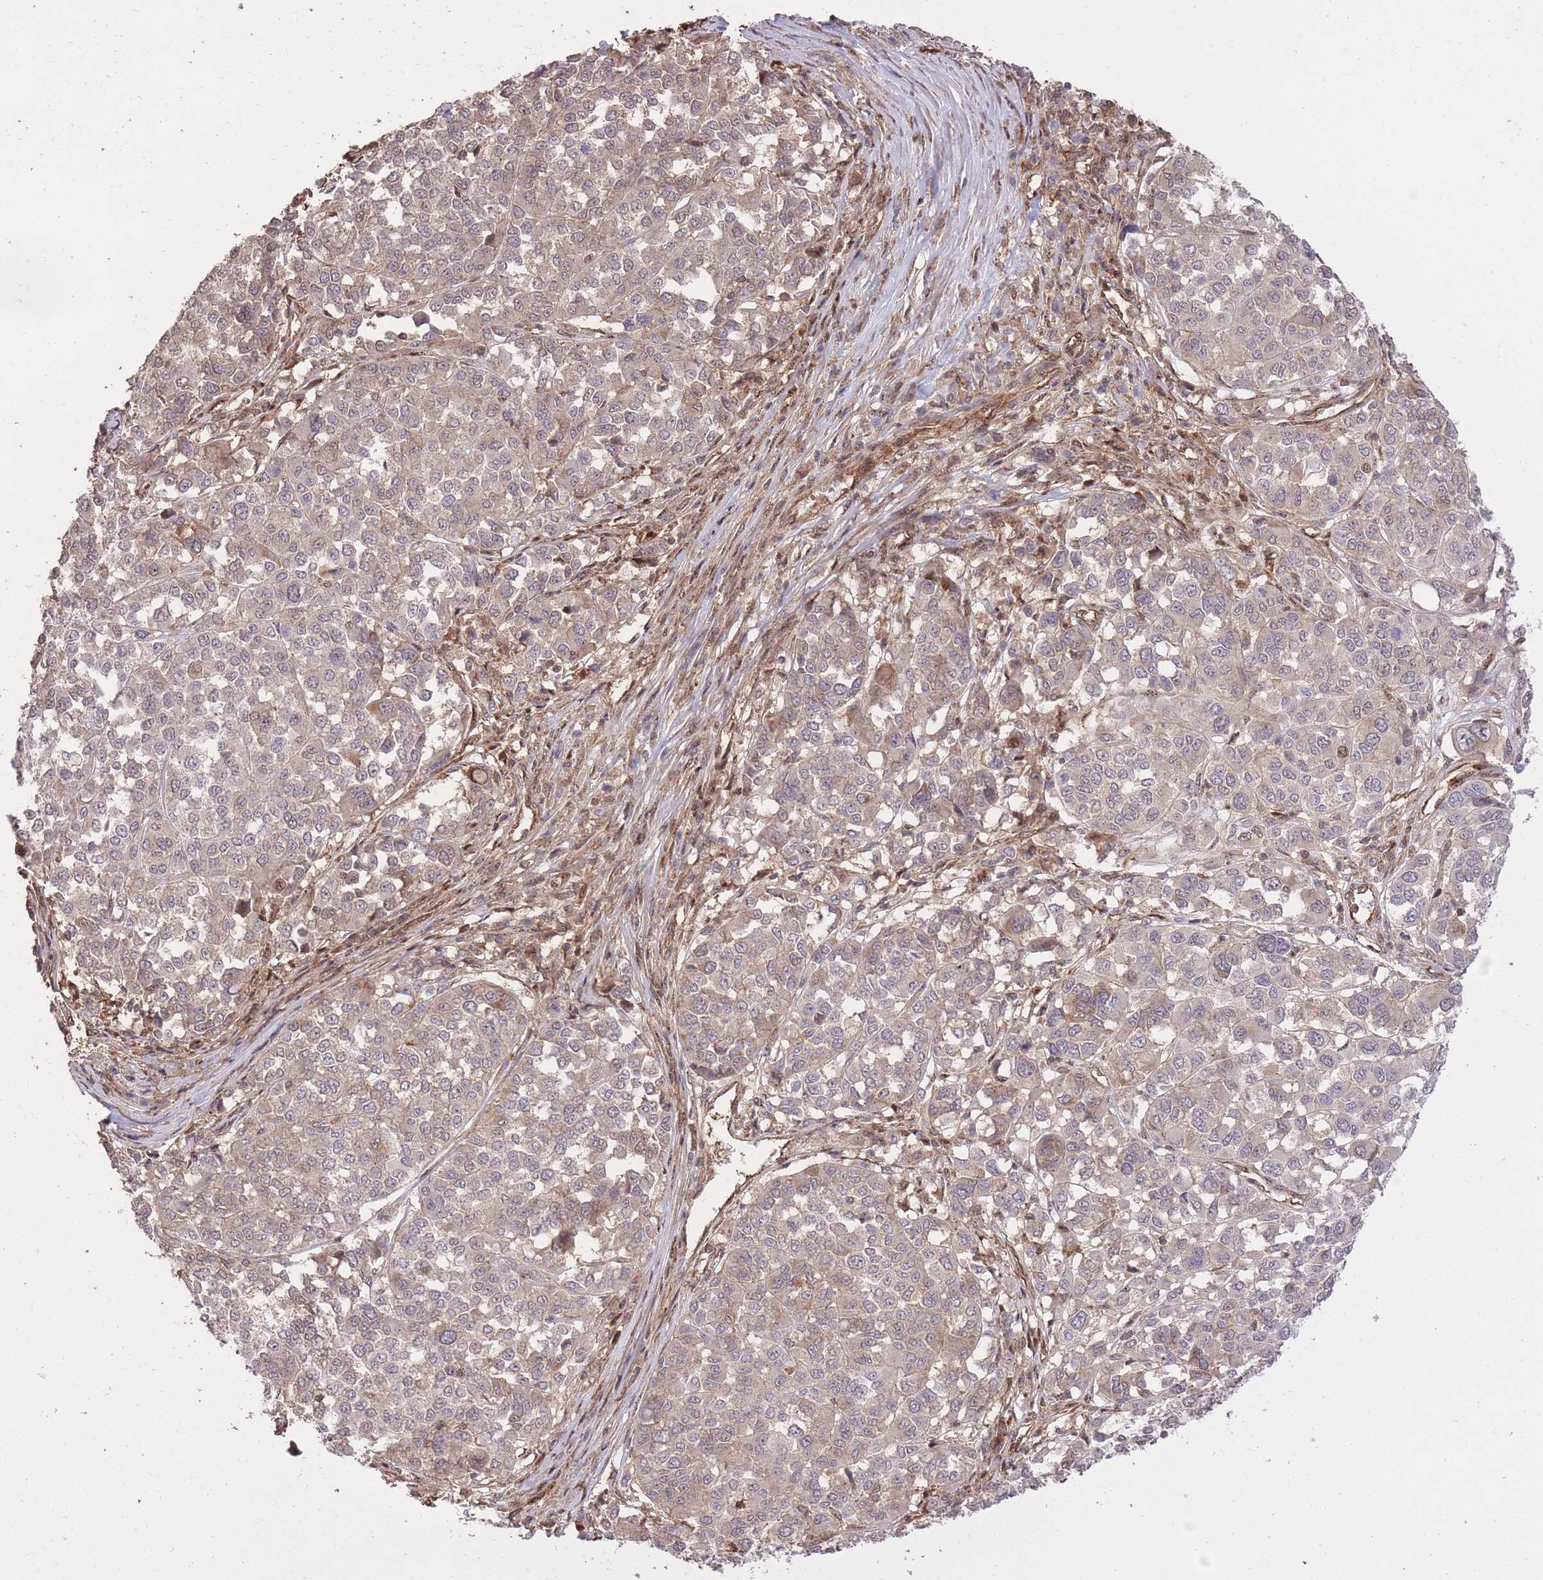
{"staining": {"intensity": "weak", "quantity": "25%-75%", "location": "cytoplasmic/membranous"}, "tissue": "melanoma", "cell_type": "Tumor cells", "image_type": "cancer", "snomed": [{"axis": "morphology", "description": "Malignant melanoma, Metastatic site"}, {"axis": "topography", "description": "Lymph node"}], "caption": "Melanoma stained for a protein (brown) displays weak cytoplasmic/membranous positive positivity in about 25%-75% of tumor cells.", "gene": "PLD1", "patient": {"sex": "male", "age": 44}}